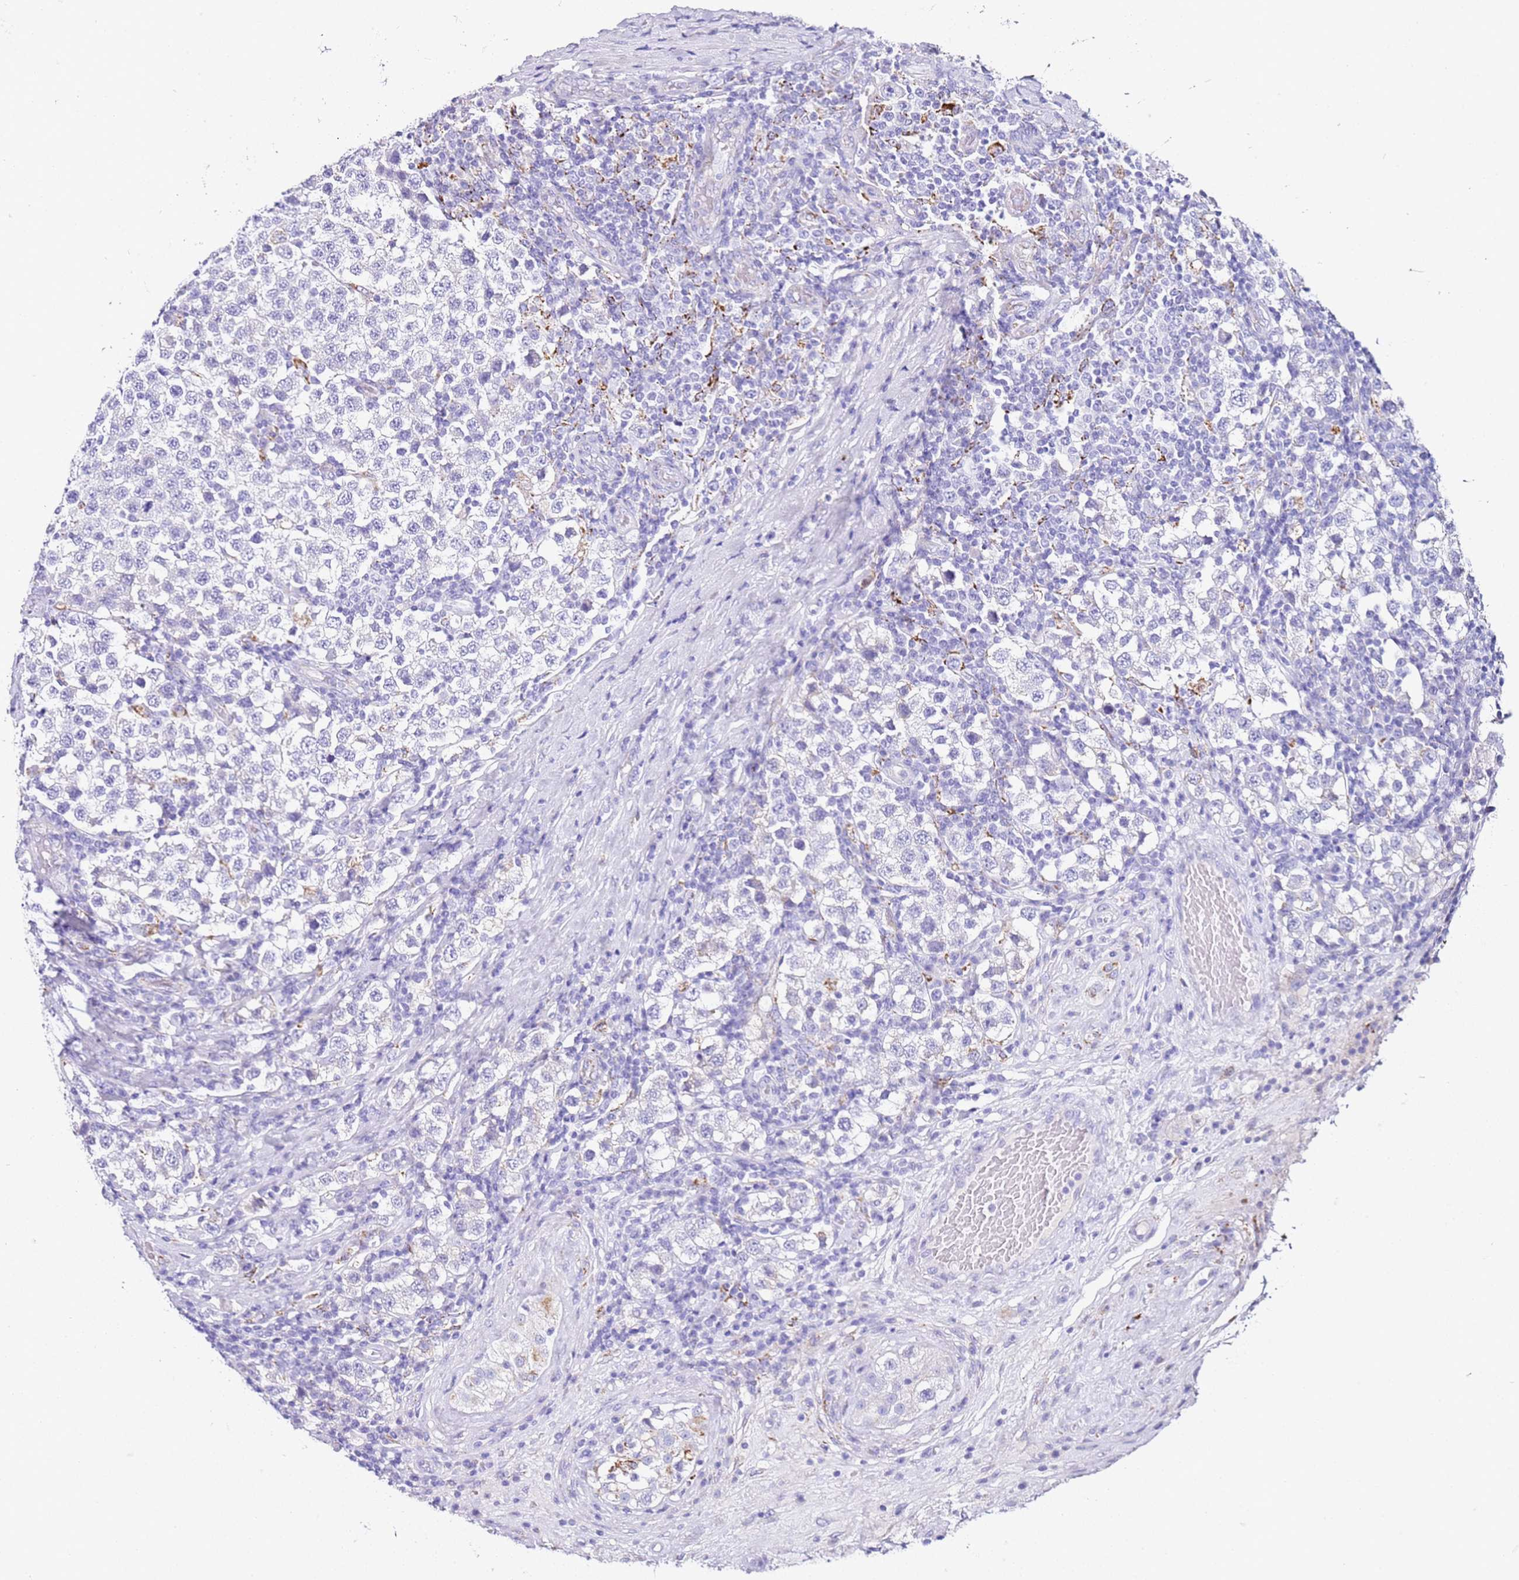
{"staining": {"intensity": "negative", "quantity": "none", "location": "none"}, "tissue": "testis cancer", "cell_type": "Tumor cells", "image_type": "cancer", "snomed": [{"axis": "morphology", "description": "Seminoma, NOS"}, {"axis": "topography", "description": "Testis"}], "caption": "The image exhibits no significant positivity in tumor cells of seminoma (testis).", "gene": "PTBP2", "patient": {"sex": "male", "age": 34}}